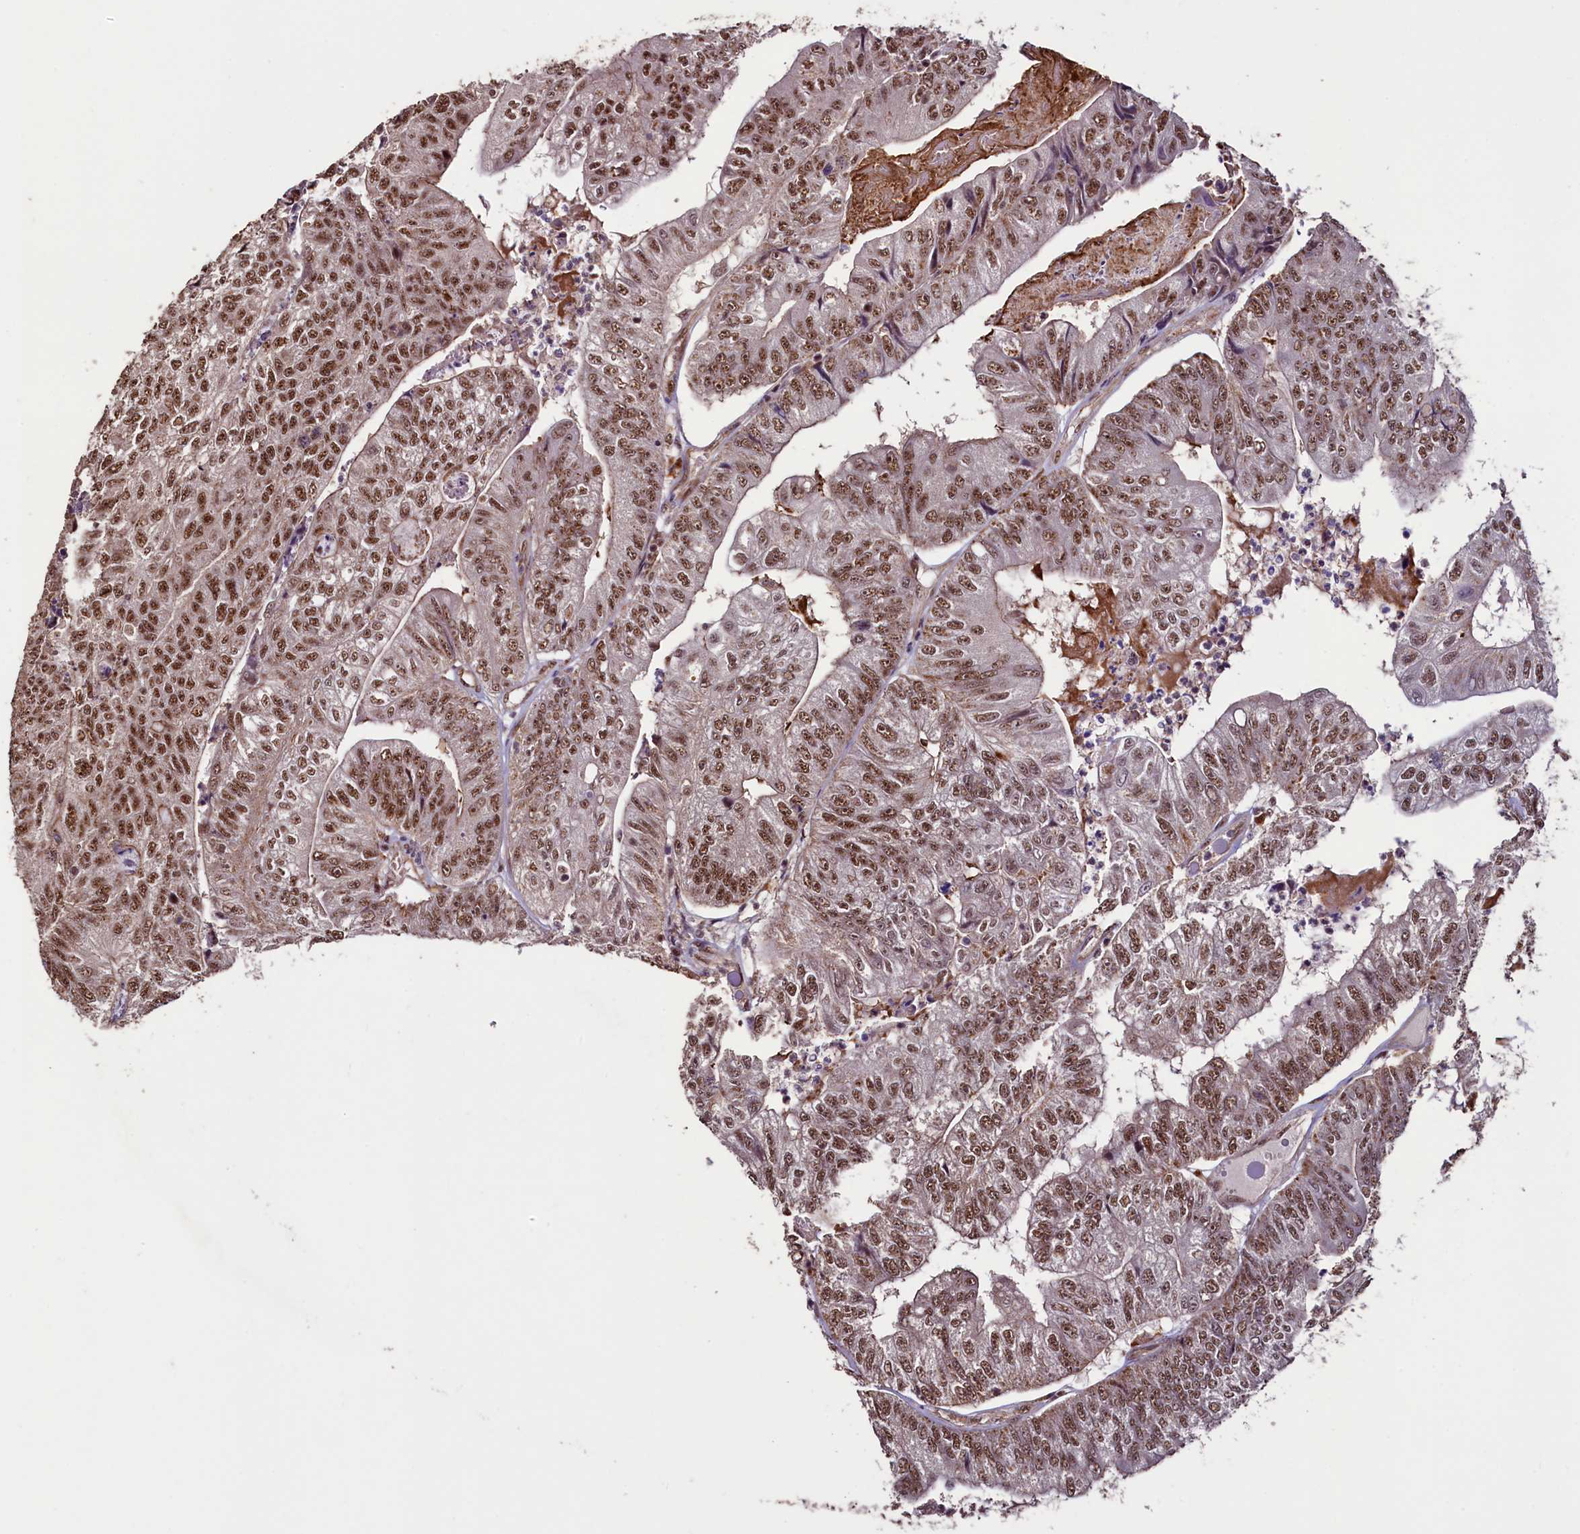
{"staining": {"intensity": "moderate", "quantity": ">75%", "location": "nuclear"}, "tissue": "colorectal cancer", "cell_type": "Tumor cells", "image_type": "cancer", "snomed": [{"axis": "morphology", "description": "Adenocarcinoma, NOS"}, {"axis": "topography", "description": "Colon"}], "caption": "Immunohistochemistry (IHC) of colorectal cancer shows medium levels of moderate nuclear expression in about >75% of tumor cells. The protein of interest is shown in brown color, while the nuclei are stained blue.", "gene": "SFSWAP", "patient": {"sex": "female", "age": 67}}